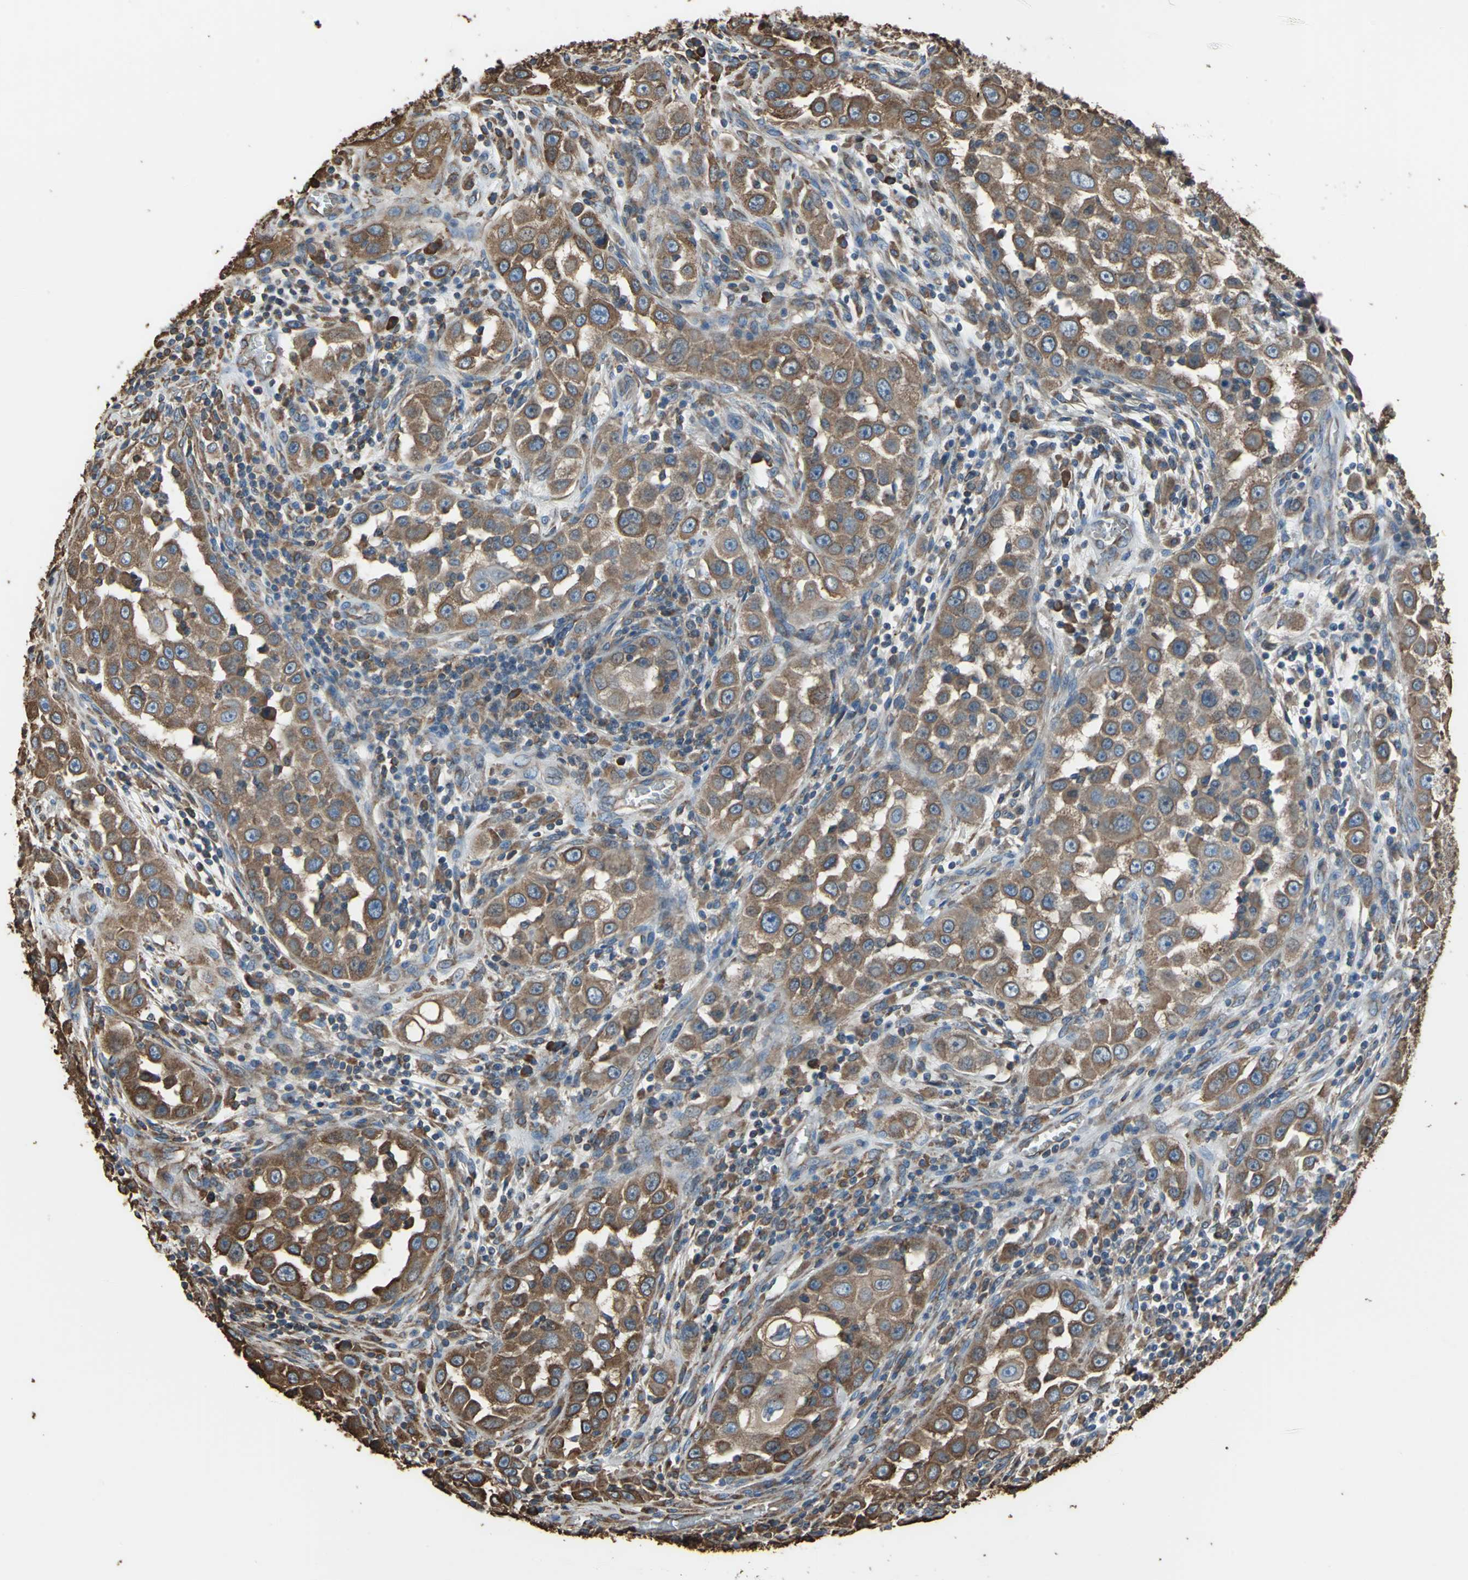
{"staining": {"intensity": "strong", "quantity": ">75%", "location": "cytoplasmic/membranous"}, "tissue": "head and neck cancer", "cell_type": "Tumor cells", "image_type": "cancer", "snomed": [{"axis": "morphology", "description": "Carcinoma, NOS"}, {"axis": "topography", "description": "Head-Neck"}], "caption": "Immunohistochemical staining of human head and neck cancer displays high levels of strong cytoplasmic/membranous protein positivity in approximately >75% of tumor cells.", "gene": "GPANK1", "patient": {"sex": "male", "age": 87}}